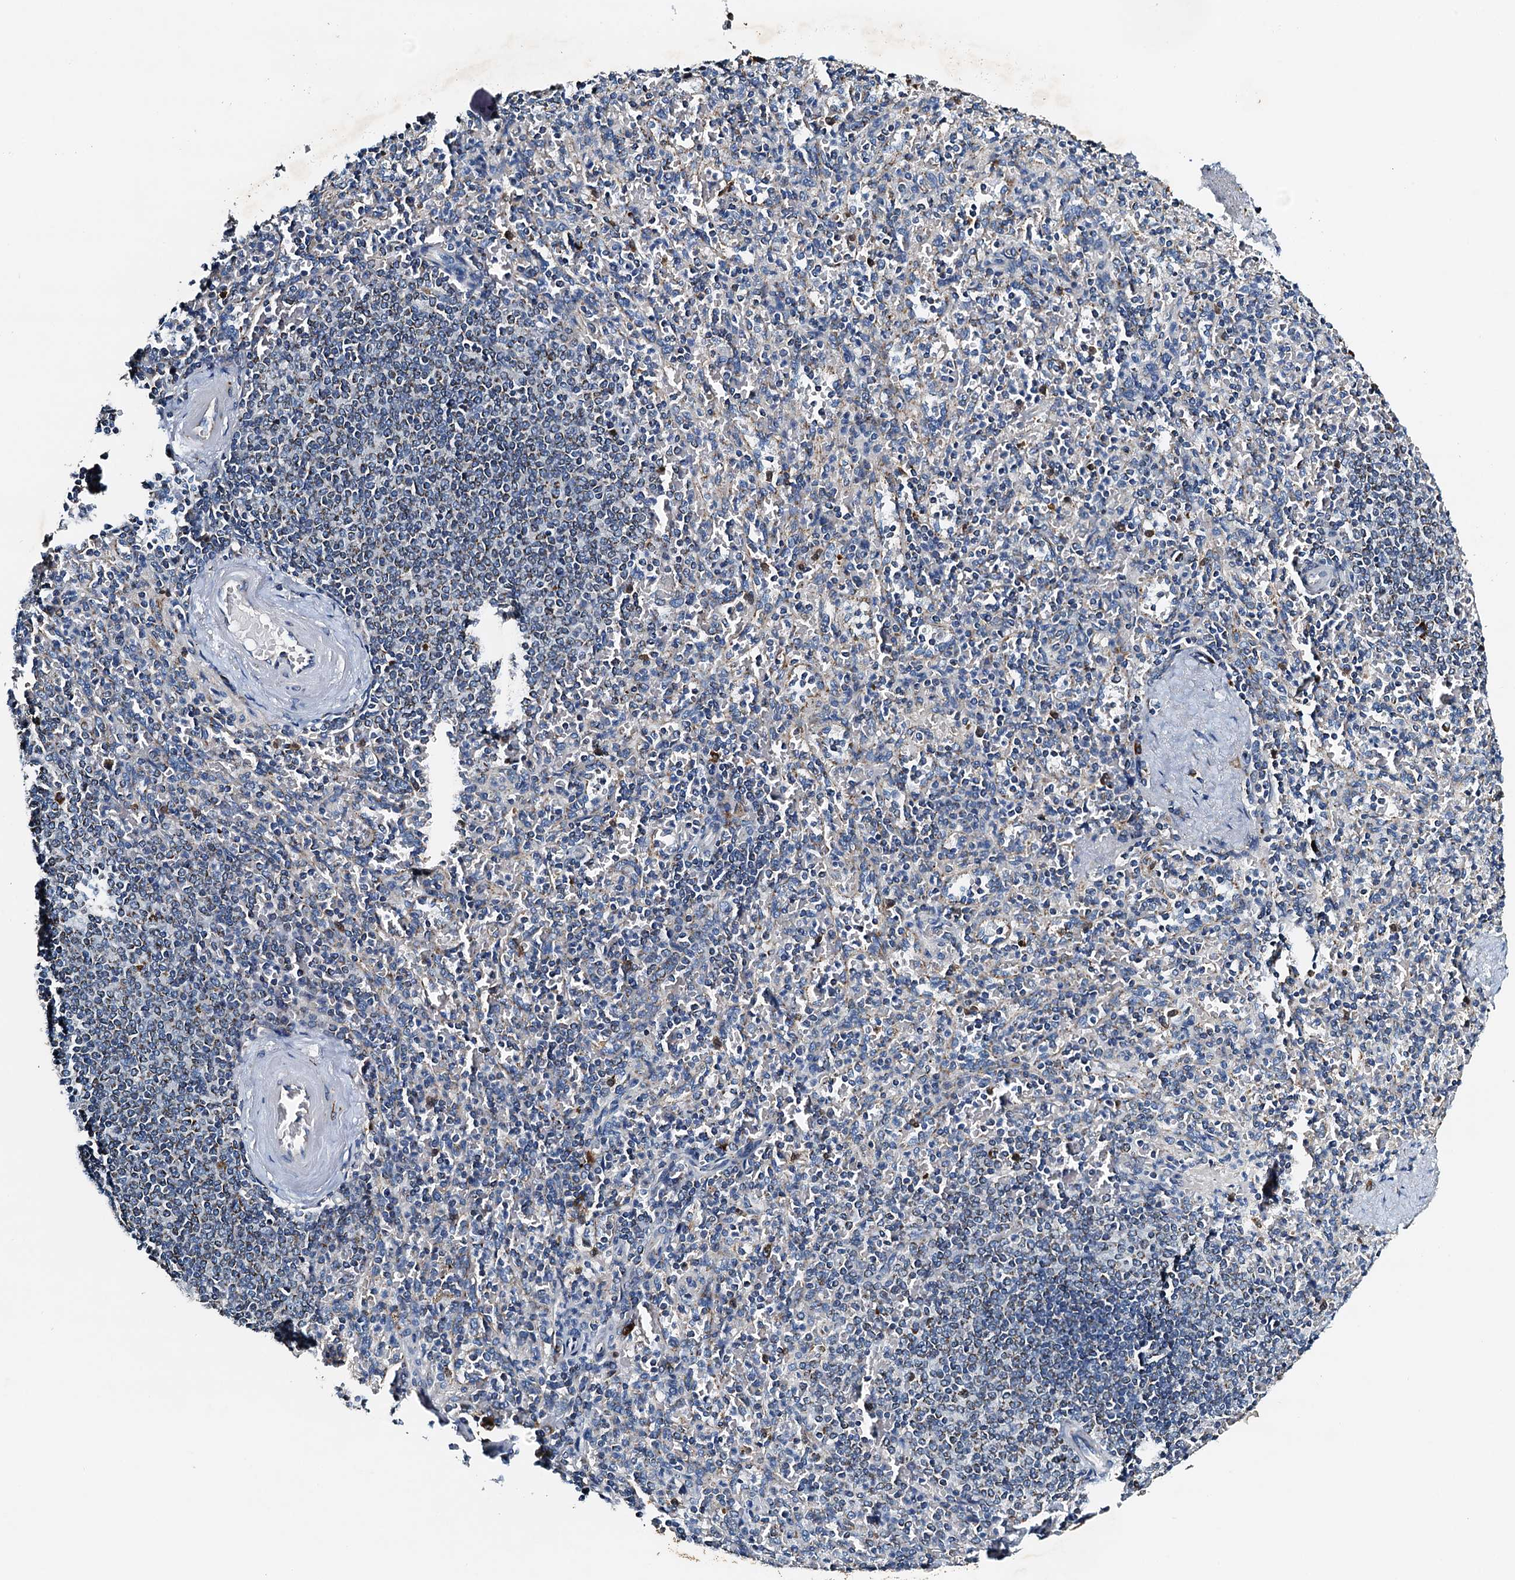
{"staining": {"intensity": "negative", "quantity": "none", "location": "none"}, "tissue": "spleen", "cell_type": "Cells in red pulp", "image_type": "normal", "snomed": [{"axis": "morphology", "description": "Normal tissue, NOS"}, {"axis": "topography", "description": "Spleen"}], "caption": "Spleen was stained to show a protein in brown. There is no significant staining in cells in red pulp. The staining is performed using DAB brown chromogen with nuclei counter-stained in using hematoxylin.", "gene": "POC1A", "patient": {"sex": "male", "age": 82}}